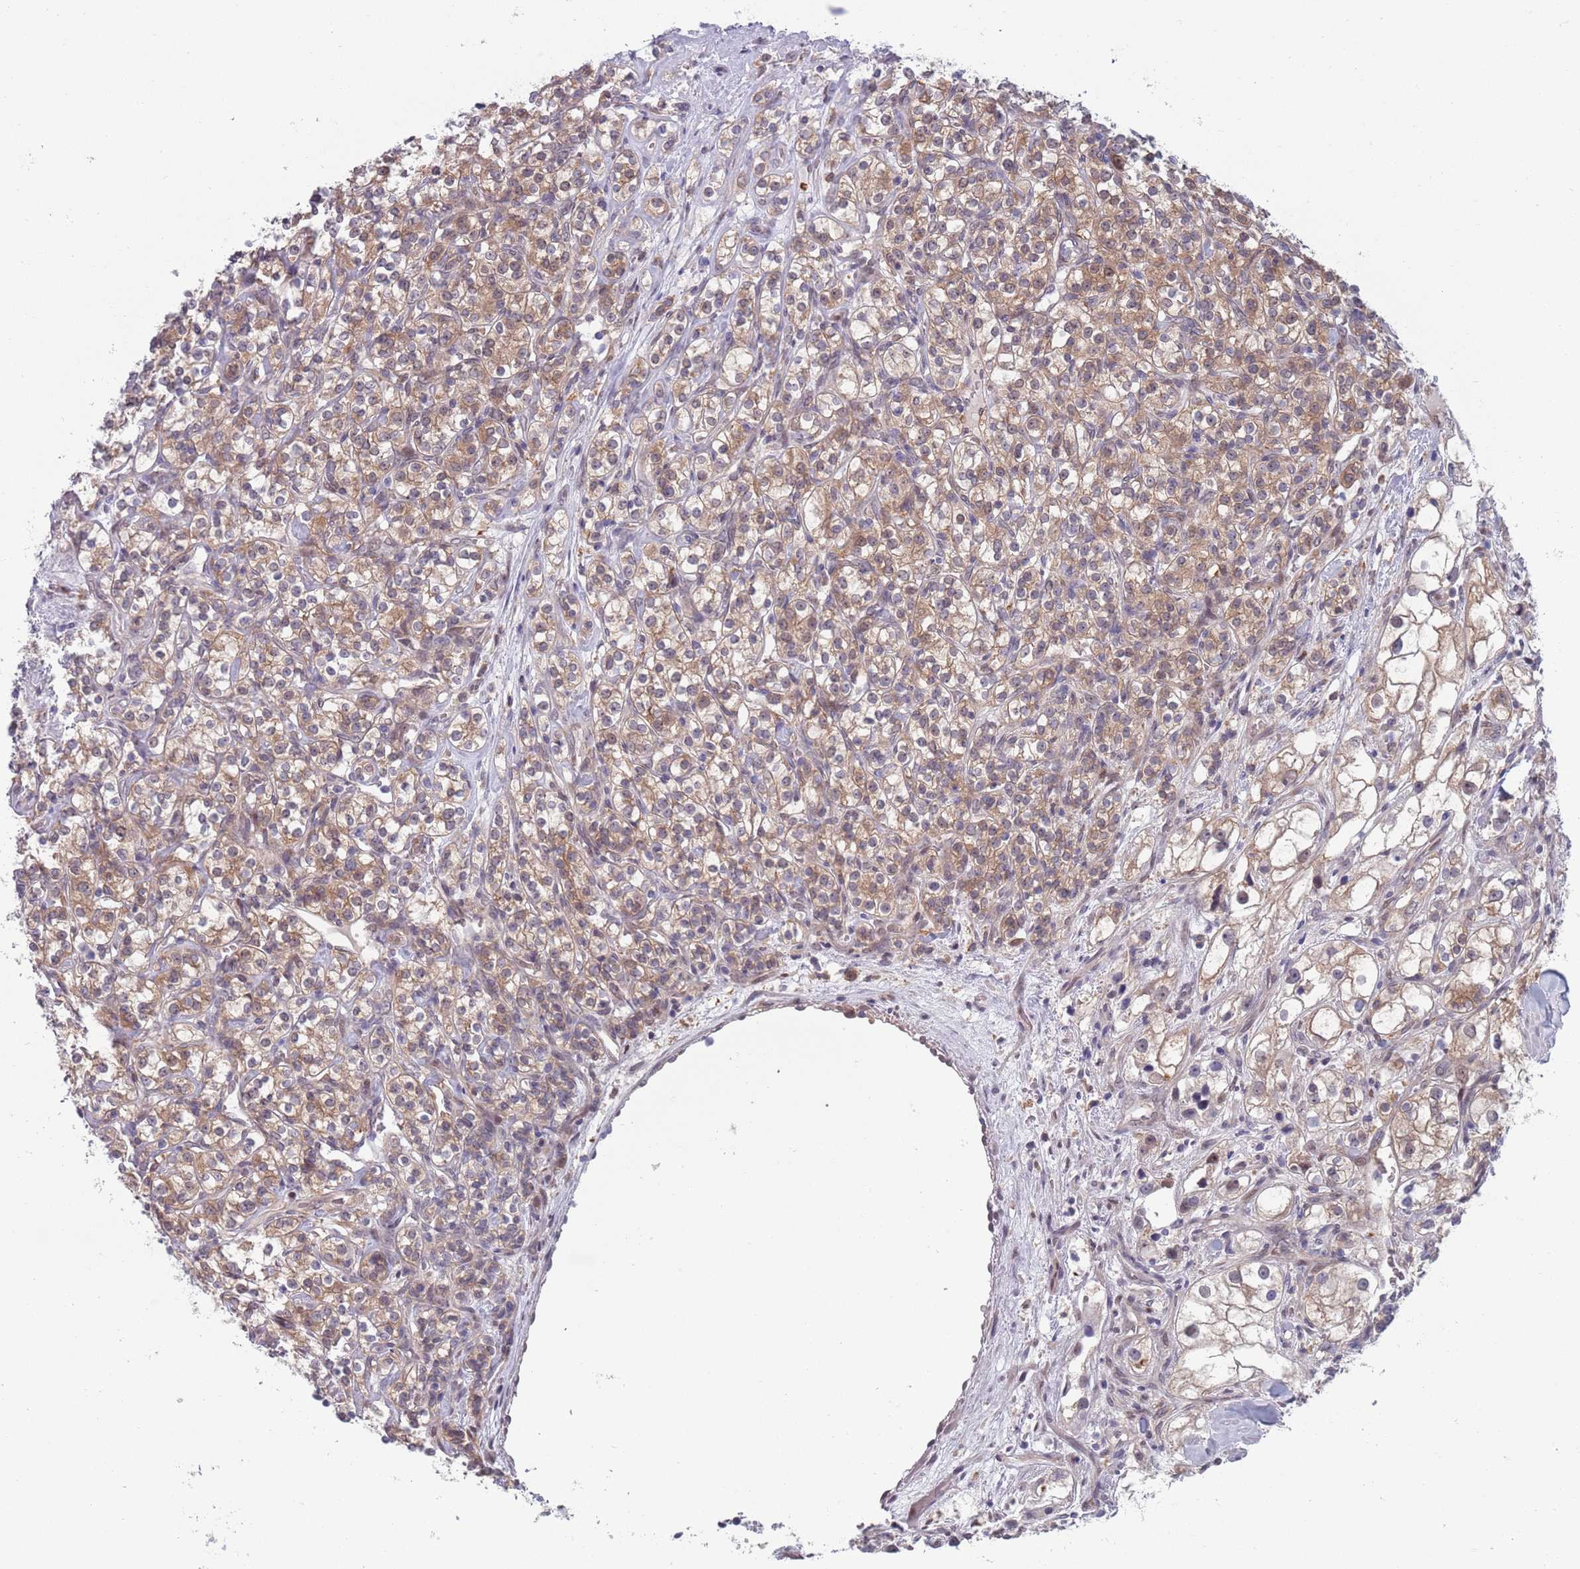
{"staining": {"intensity": "moderate", "quantity": ">75%", "location": "cytoplasmic/membranous"}, "tissue": "renal cancer", "cell_type": "Tumor cells", "image_type": "cancer", "snomed": [{"axis": "morphology", "description": "Adenocarcinoma, NOS"}, {"axis": "topography", "description": "Kidney"}], "caption": "There is medium levels of moderate cytoplasmic/membranous expression in tumor cells of adenocarcinoma (renal), as demonstrated by immunohistochemical staining (brown color).", "gene": "CLNS1A", "patient": {"sex": "male", "age": 77}}